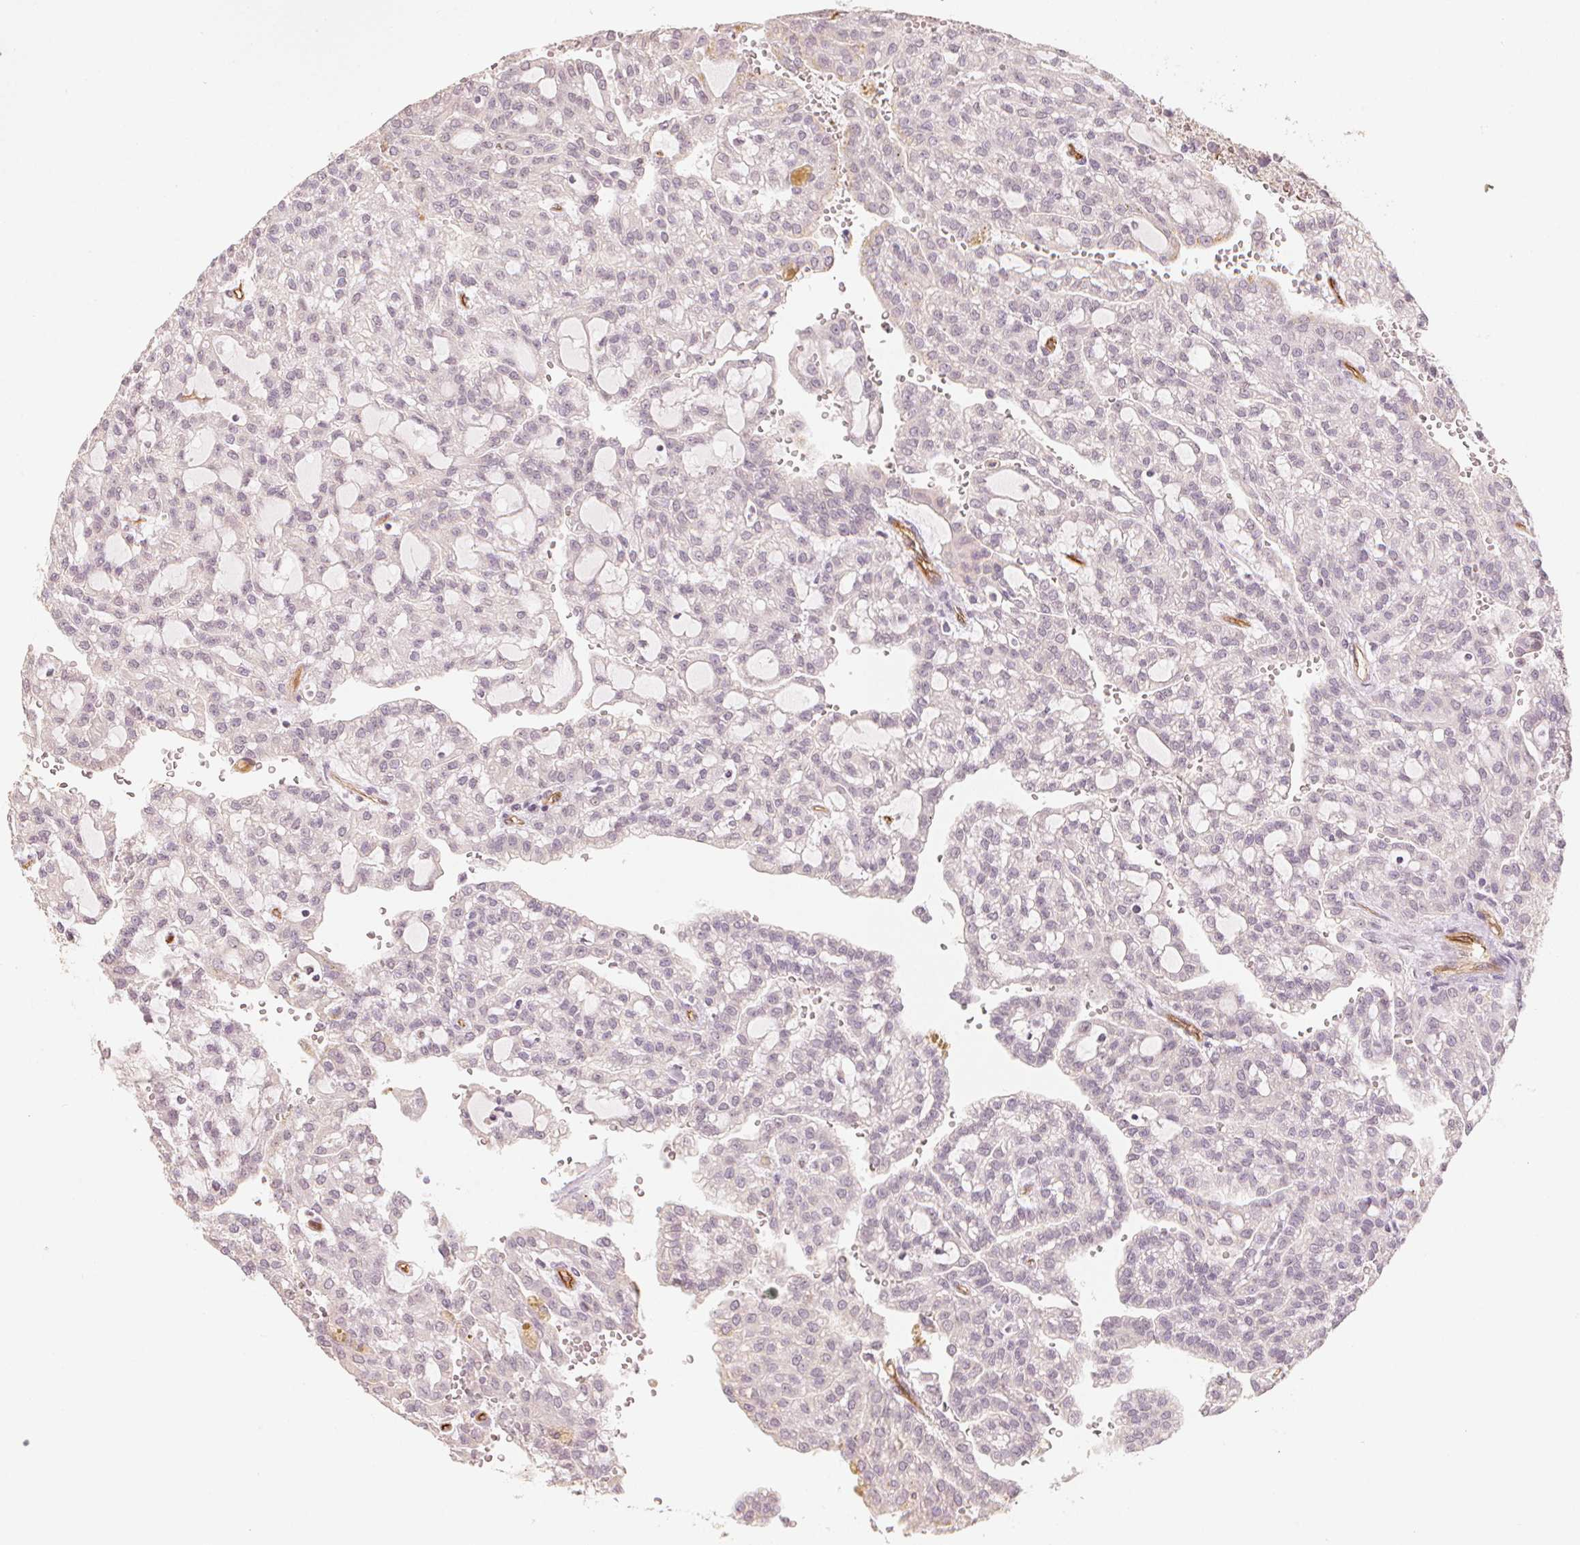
{"staining": {"intensity": "negative", "quantity": "none", "location": "none"}, "tissue": "renal cancer", "cell_type": "Tumor cells", "image_type": "cancer", "snomed": [{"axis": "morphology", "description": "Adenocarcinoma, NOS"}, {"axis": "topography", "description": "Kidney"}], "caption": "A histopathology image of human adenocarcinoma (renal) is negative for staining in tumor cells.", "gene": "CIB1", "patient": {"sex": "male", "age": 63}}